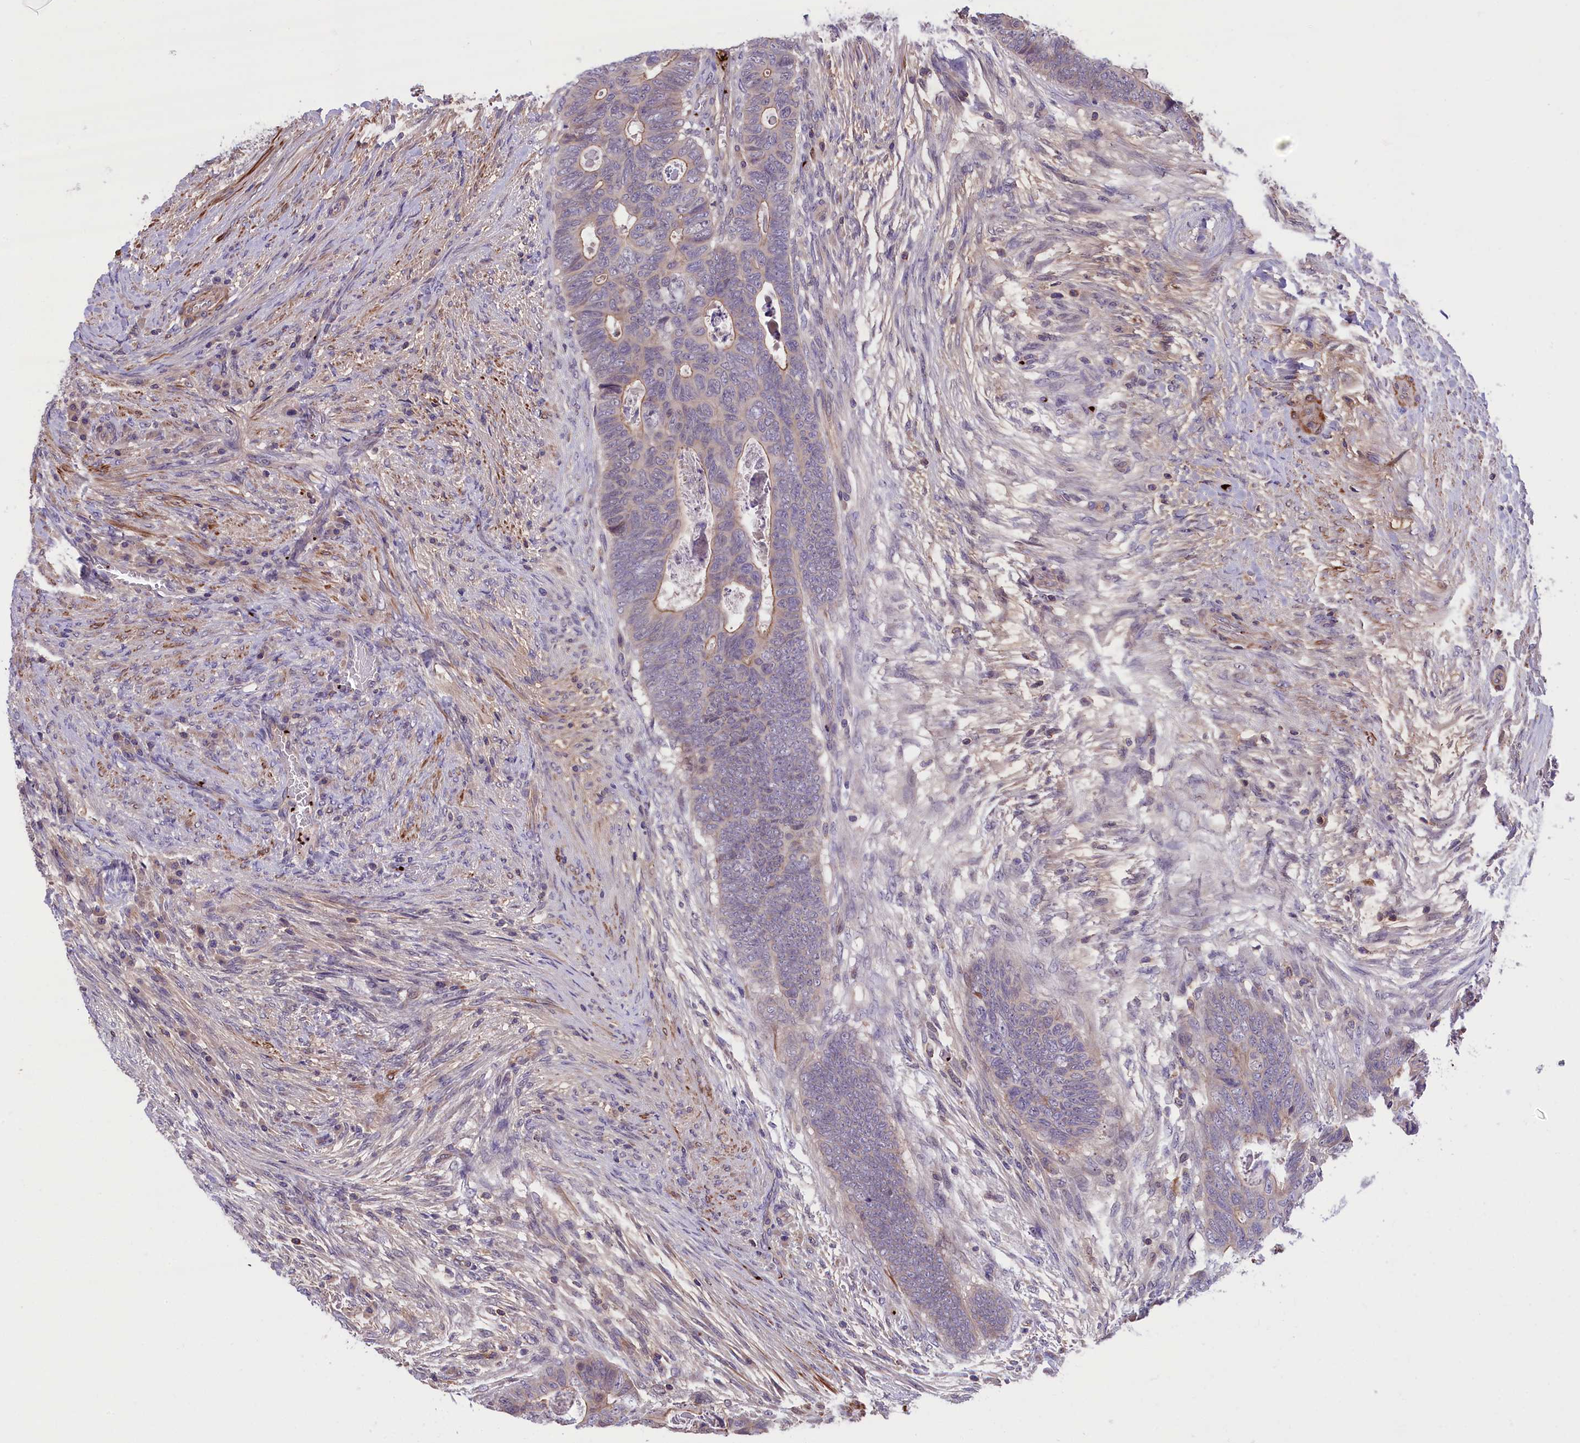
{"staining": {"intensity": "weak", "quantity": "25%-75%", "location": "cytoplasmic/membranous"}, "tissue": "colorectal cancer", "cell_type": "Tumor cells", "image_type": "cancer", "snomed": [{"axis": "morphology", "description": "Adenocarcinoma, NOS"}, {"axis": "topography", "description": "Rectum"}], "caption": "This is an image of immunohistochemistry (IHC) staining of adenocarcinoma (colorectal), which shows weak positivity in the cytoplasmic/membranous of tumor cells.", "gene": "HEATR3", "patient": {"sex": "female", "age": 78}}